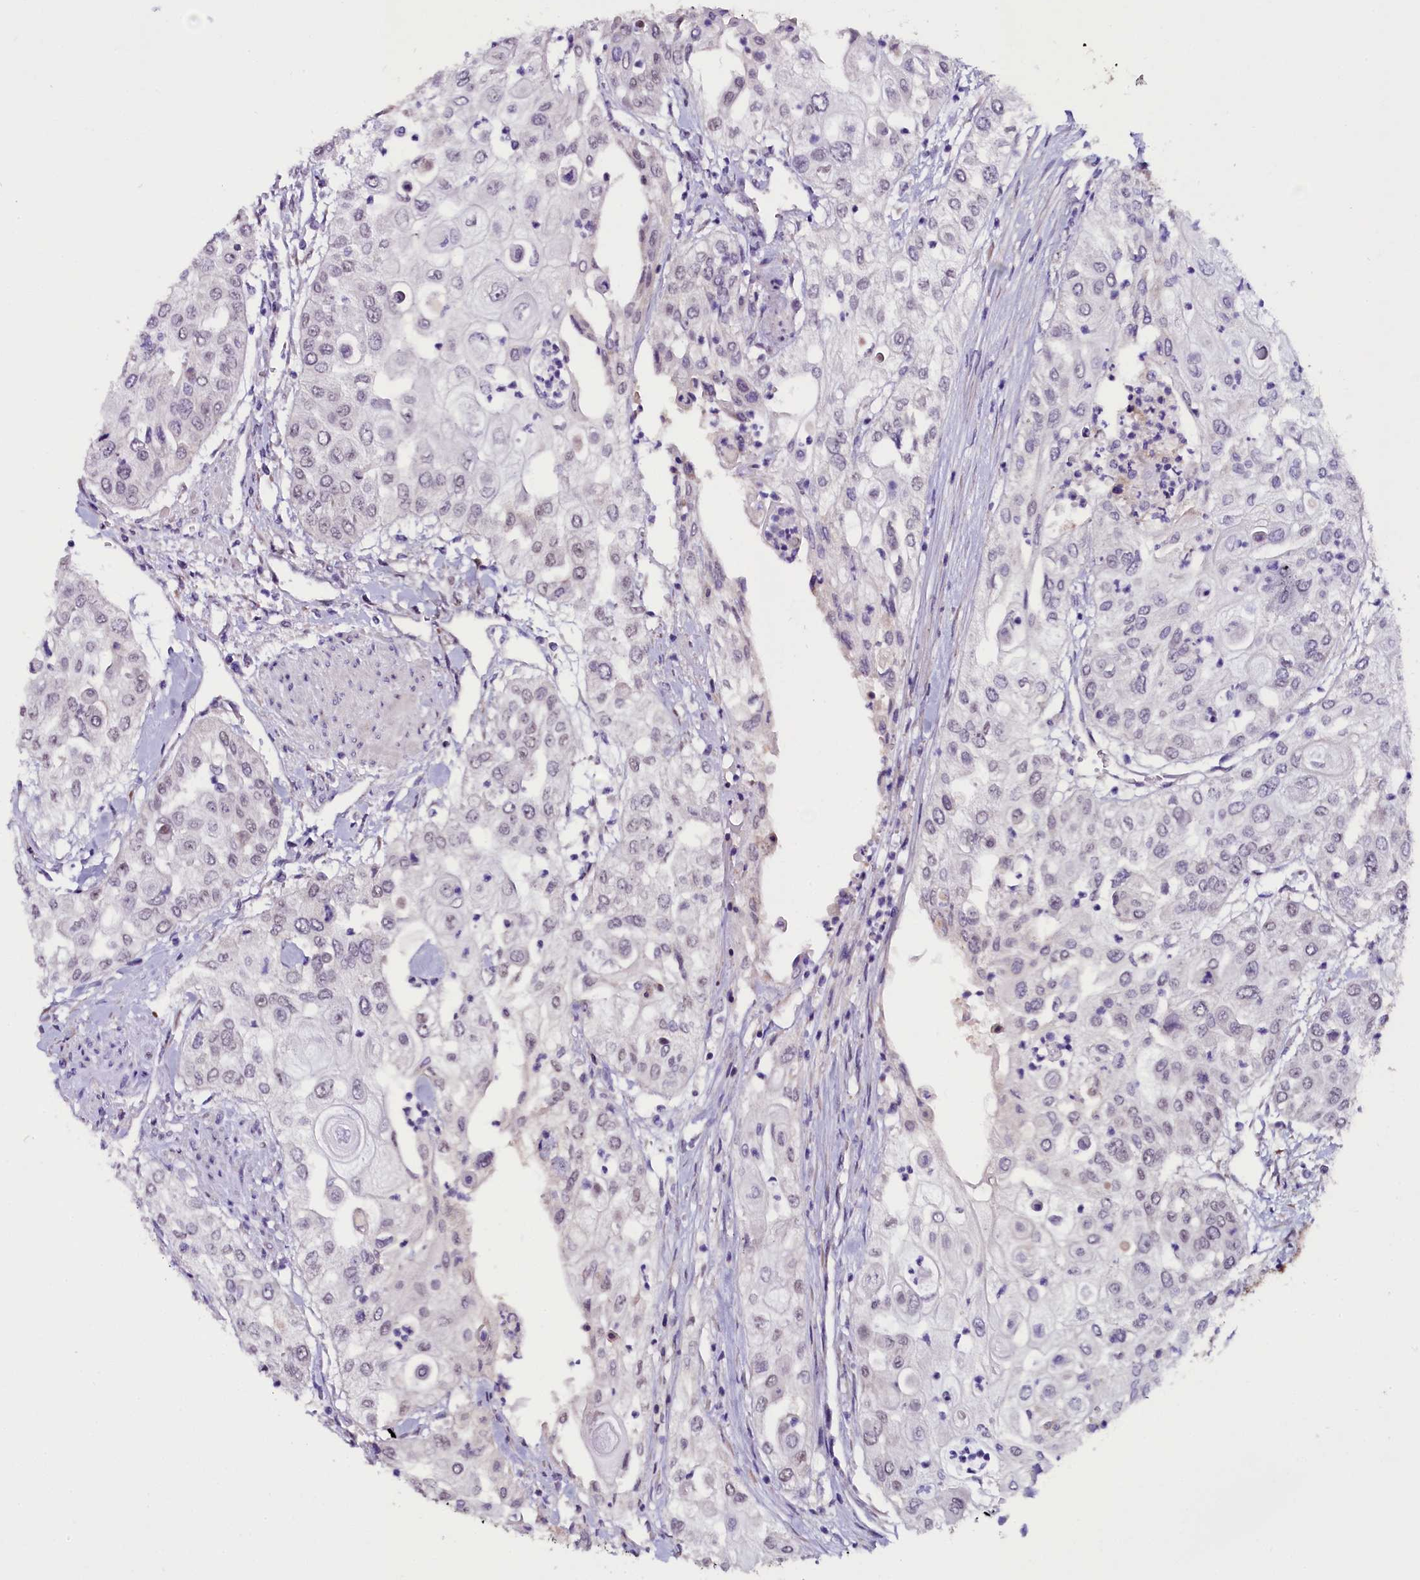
{"staining": {"intensity": "weak", "quantity": "<25%", "location": "nuclear"}, "tissue": "urothelial cancer", "cell_type": "Tumor cells", "image_type": "cancer", "snomed": [{"axis": "morphology", "description": "Urothelial carcinoma, High grade"}, {"axis": "topography", "description": "Urinary bladder"}], "caption": "Immunohistochemistry histopathology image of human high-grade urothelial carcinoma stained for a protein (brown), which displays no staining in tumor cells.", "gene": "RPUSD2", "patient": {"sex": "female", "age": 79}}